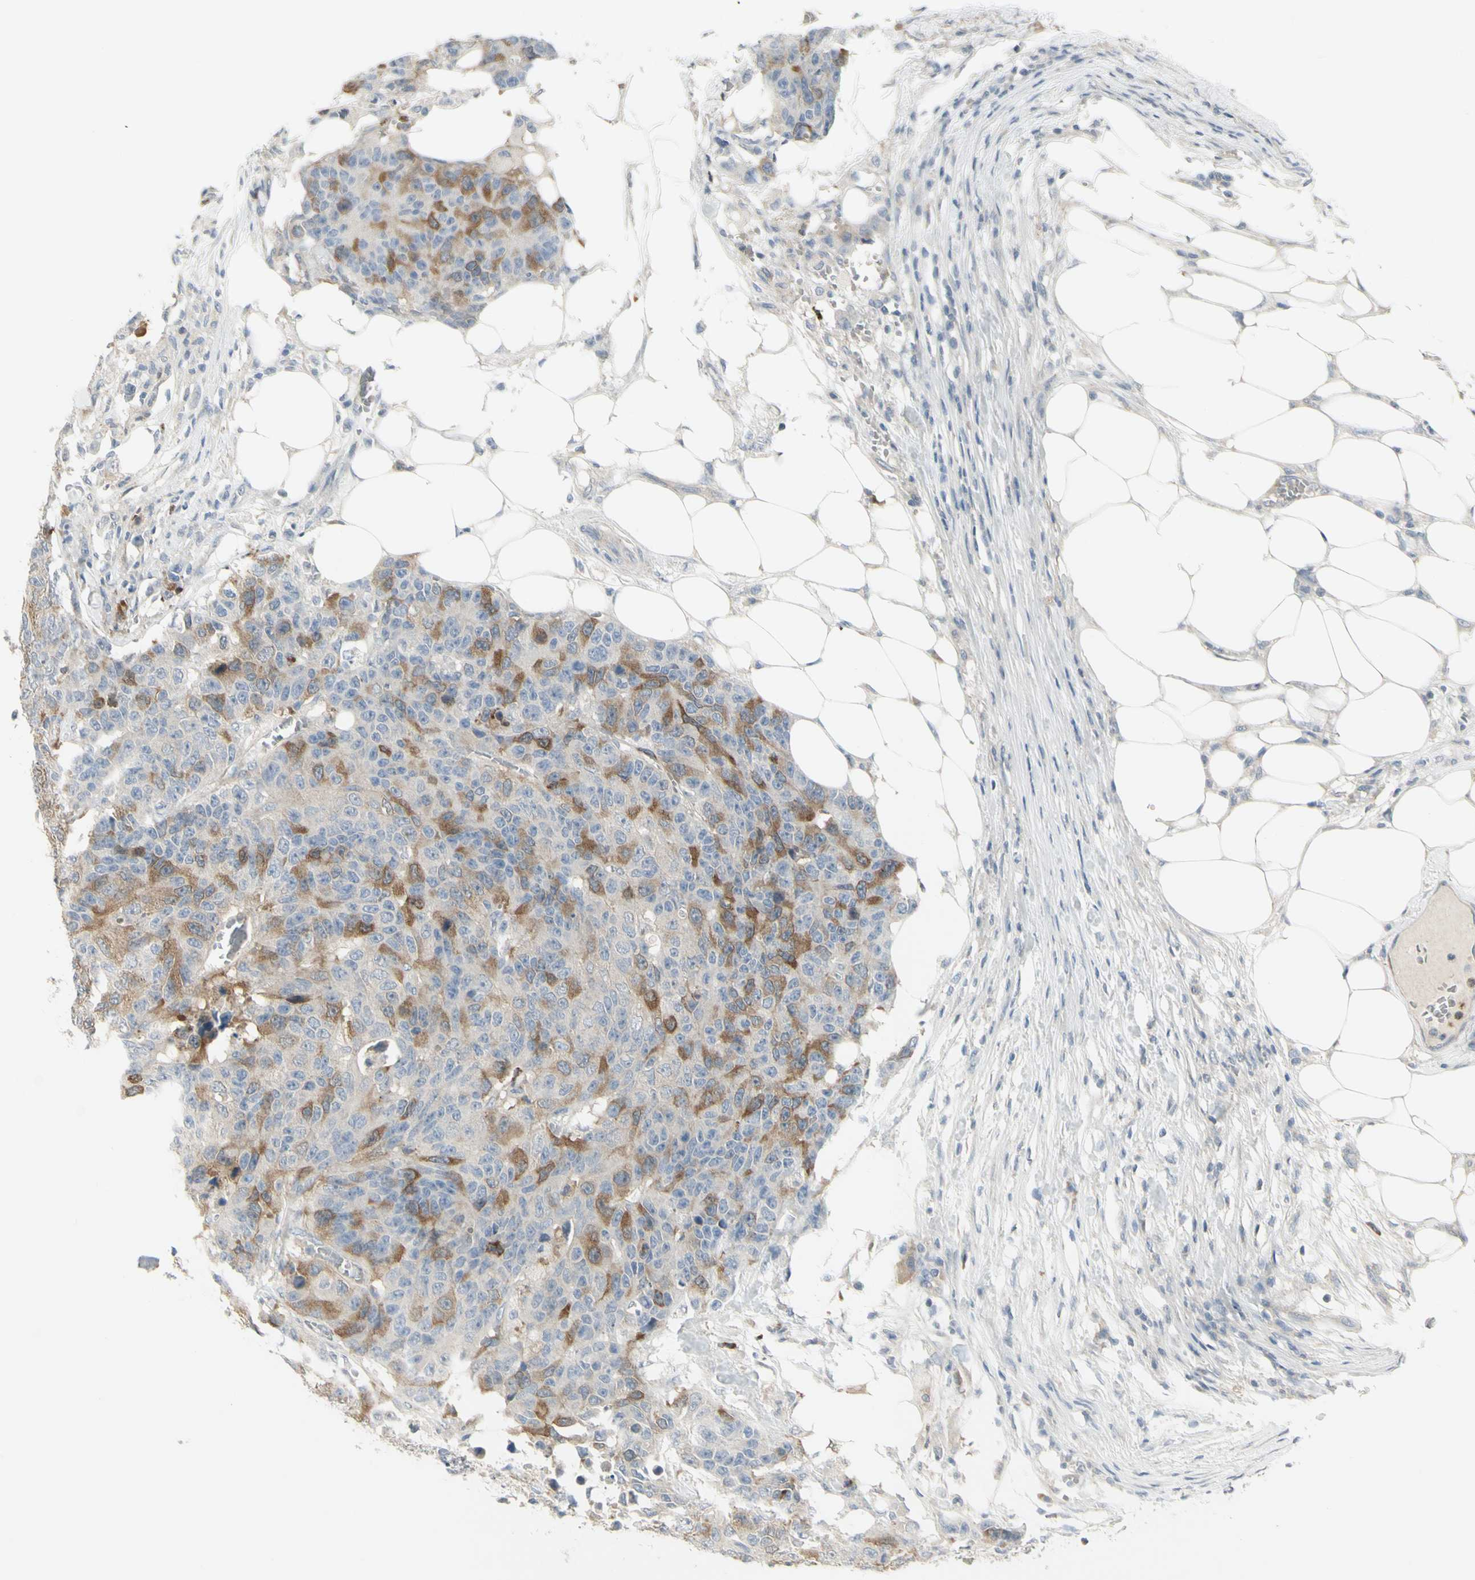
{"staining": {"intensity": "moderate", "quantity": "25%-75%", "location": "cytoplasmic/membranous"}, "tissue": "colorectal cancer", "cell_type": "Tumor cells", "image_type": "cancer", "snomed": [{"axis": "morphology", "description": "Adenocarcinoma, NOS"}, {"axis": "topography", "description": "Colon"}], "caption": "Brown immunohistochemical staining in colorectal cancer (adenocarcinoma) shows moderate cytoplasmic/membranous positivity in approximately 25%-75% of tumor cells. The staining was performed using DAB, with brown indicating positive protein expression. Nuclei are stained blue with hematoxylin.", "gene": "CCNB2", "patient": {"sex": "female", "age": 86}}